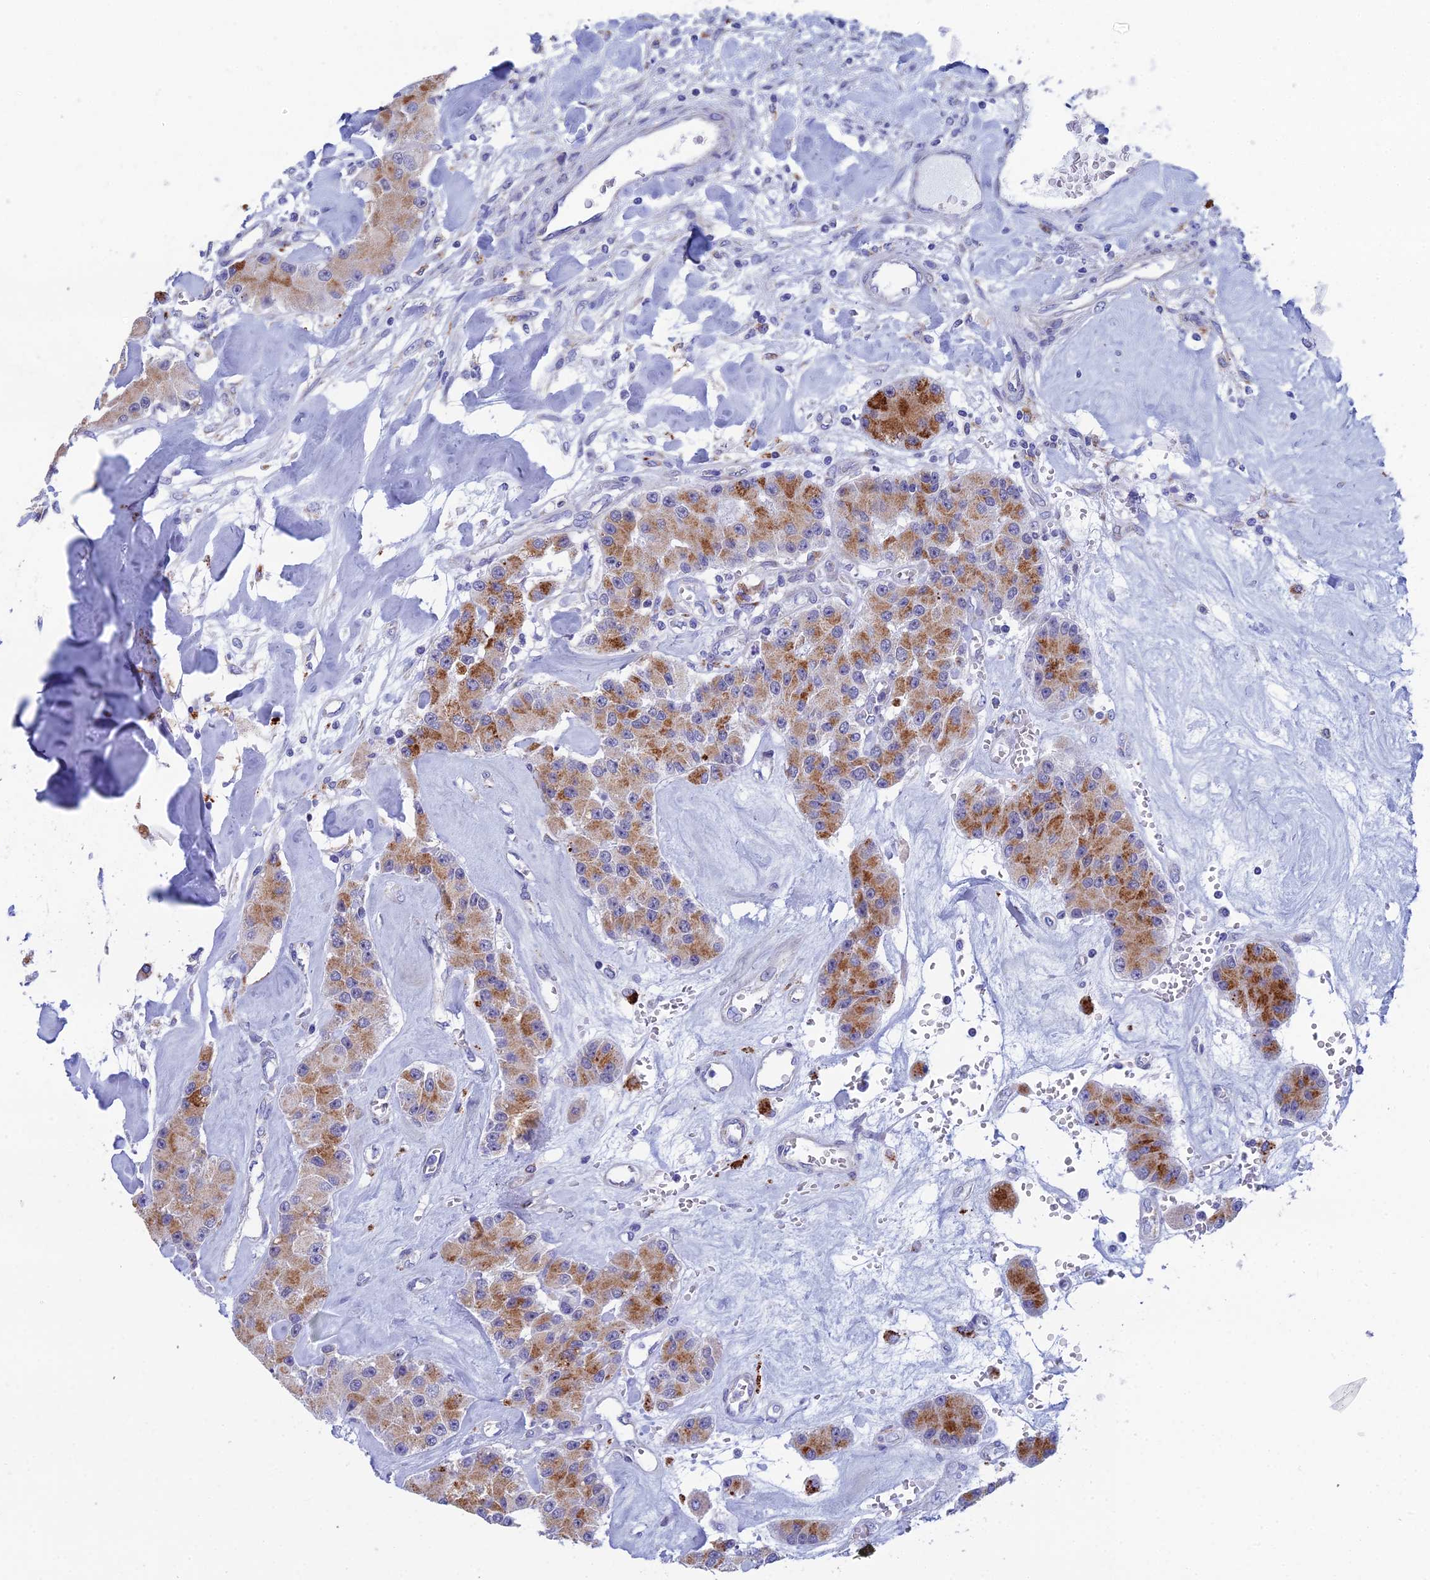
{"staining": {"intensity": "moderate", "quantity": "25%-75%", "location": "cytoplasmic/membranous"}, "tissue": "carcinoid", "cell_type": "Tumor cells", "image_type": "cancer", "snomed": [{"axis": "morphology", "description": "Carcinoid, malignant, NOS"}, {"axis": "topography", "description": "Pancreas"}], "caption": "This is a photomicrograph of immunohistochemistry staining of carcinoid (malignant), which shows moderate expression in the cytoplasmic/membranous of tumor cells.", "gene": "CFAP210", "patient": {"sex": "male", "age": 41}}